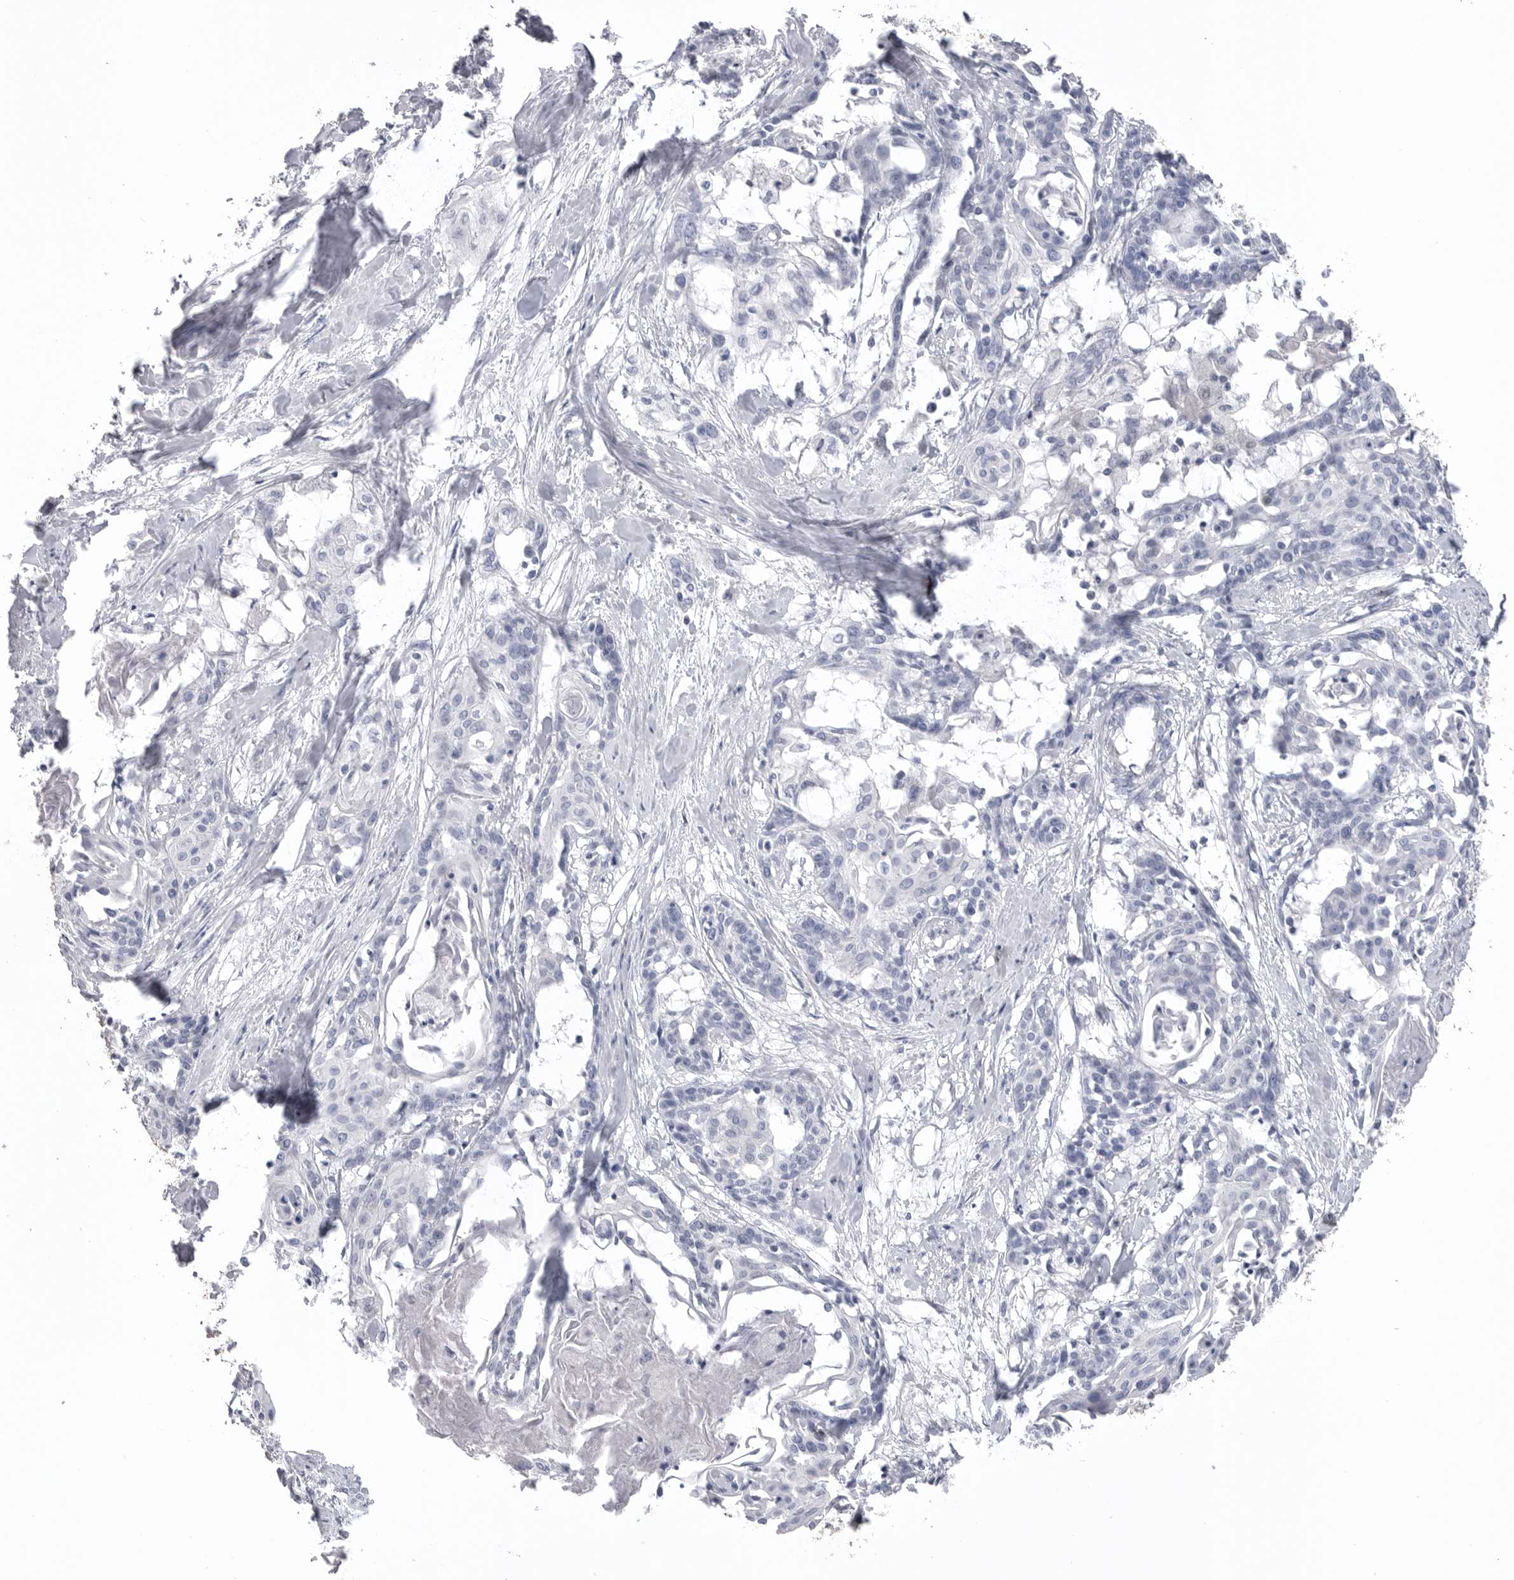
{"staining": {"intensity": "negative", "quantity": "none", "location": "none"}, "tissue": "cervical cancer", "cell_type": "Tumor cells", "image_type": "cancer", "snomed": [{"axis": "morphology", "description": "Squamous cell carcinoma, NOS"}, {"axis": "topography", "description": "Cervix"}], "caption": "The immunohistochemistry (IHC) micrograph has no significant staining in tumor cells of cervical squamous cell carcinoma tissue.", "gene": "DLGAP3", "patient": {"sex": "female", "age": 57}}